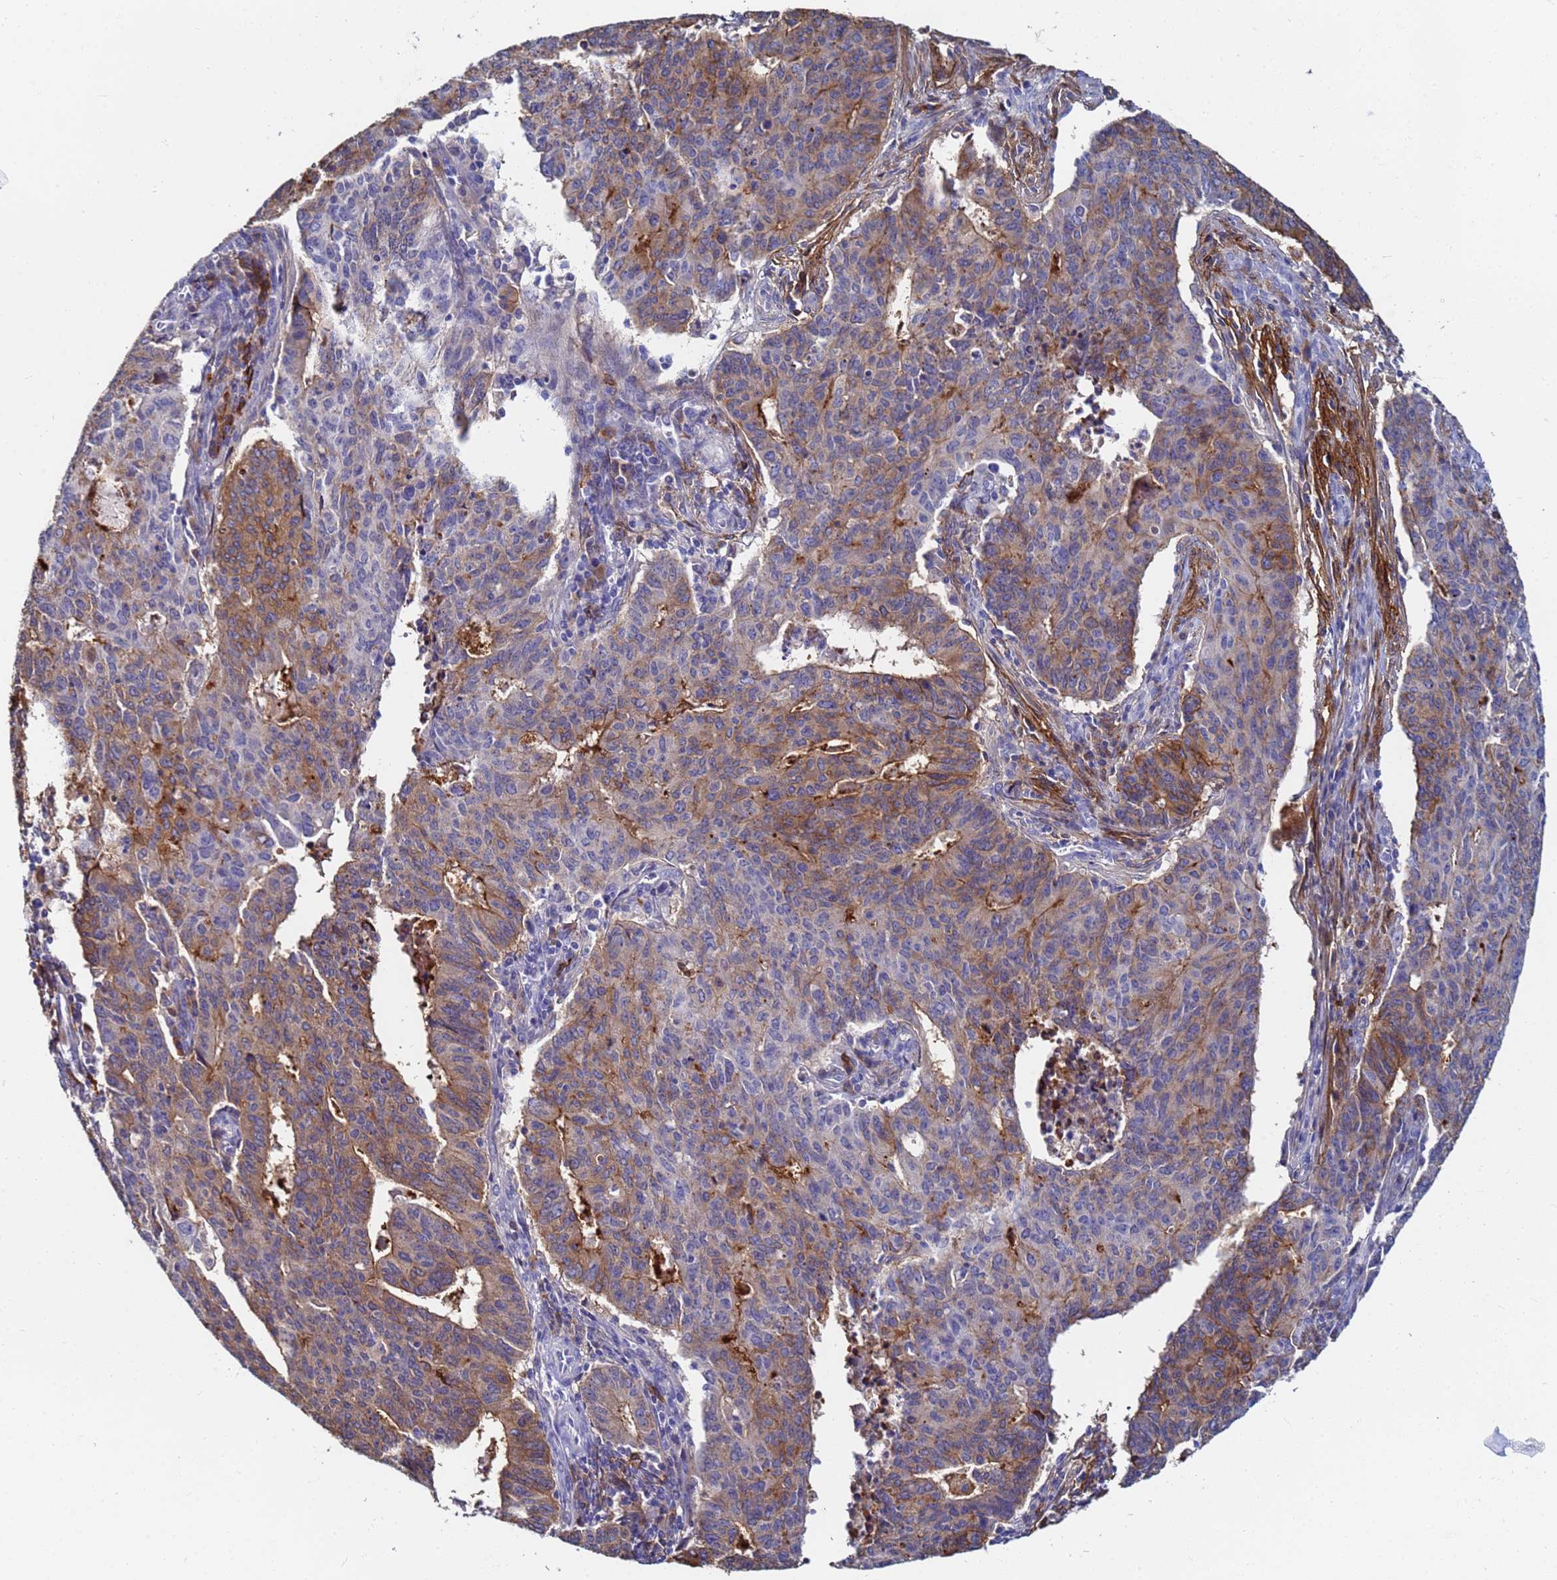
{"staining": {"intensity": "moderate", "quantity": "25%-75%", "location": "cytoplasmic/membranous"}, "tissue": "endometrial cancer", "cell_type": "Tumor cells", "image_type": "cancer", "snomed": [{"axis": "morphology", "description": "Adenocarcinoma, NOS"}, {"axis": "topography", "description": "Endometrium"}], "caption": "A histopathology image of human endometrial cancer stained for a protein exhibits moderate cytoplasmic/membranous brown staining in tumor cells. (Brightfield microscopy of DAB IHC at high magnification).", "gene": "BASP1", "patient": {"sex": "female", "age": 59}}